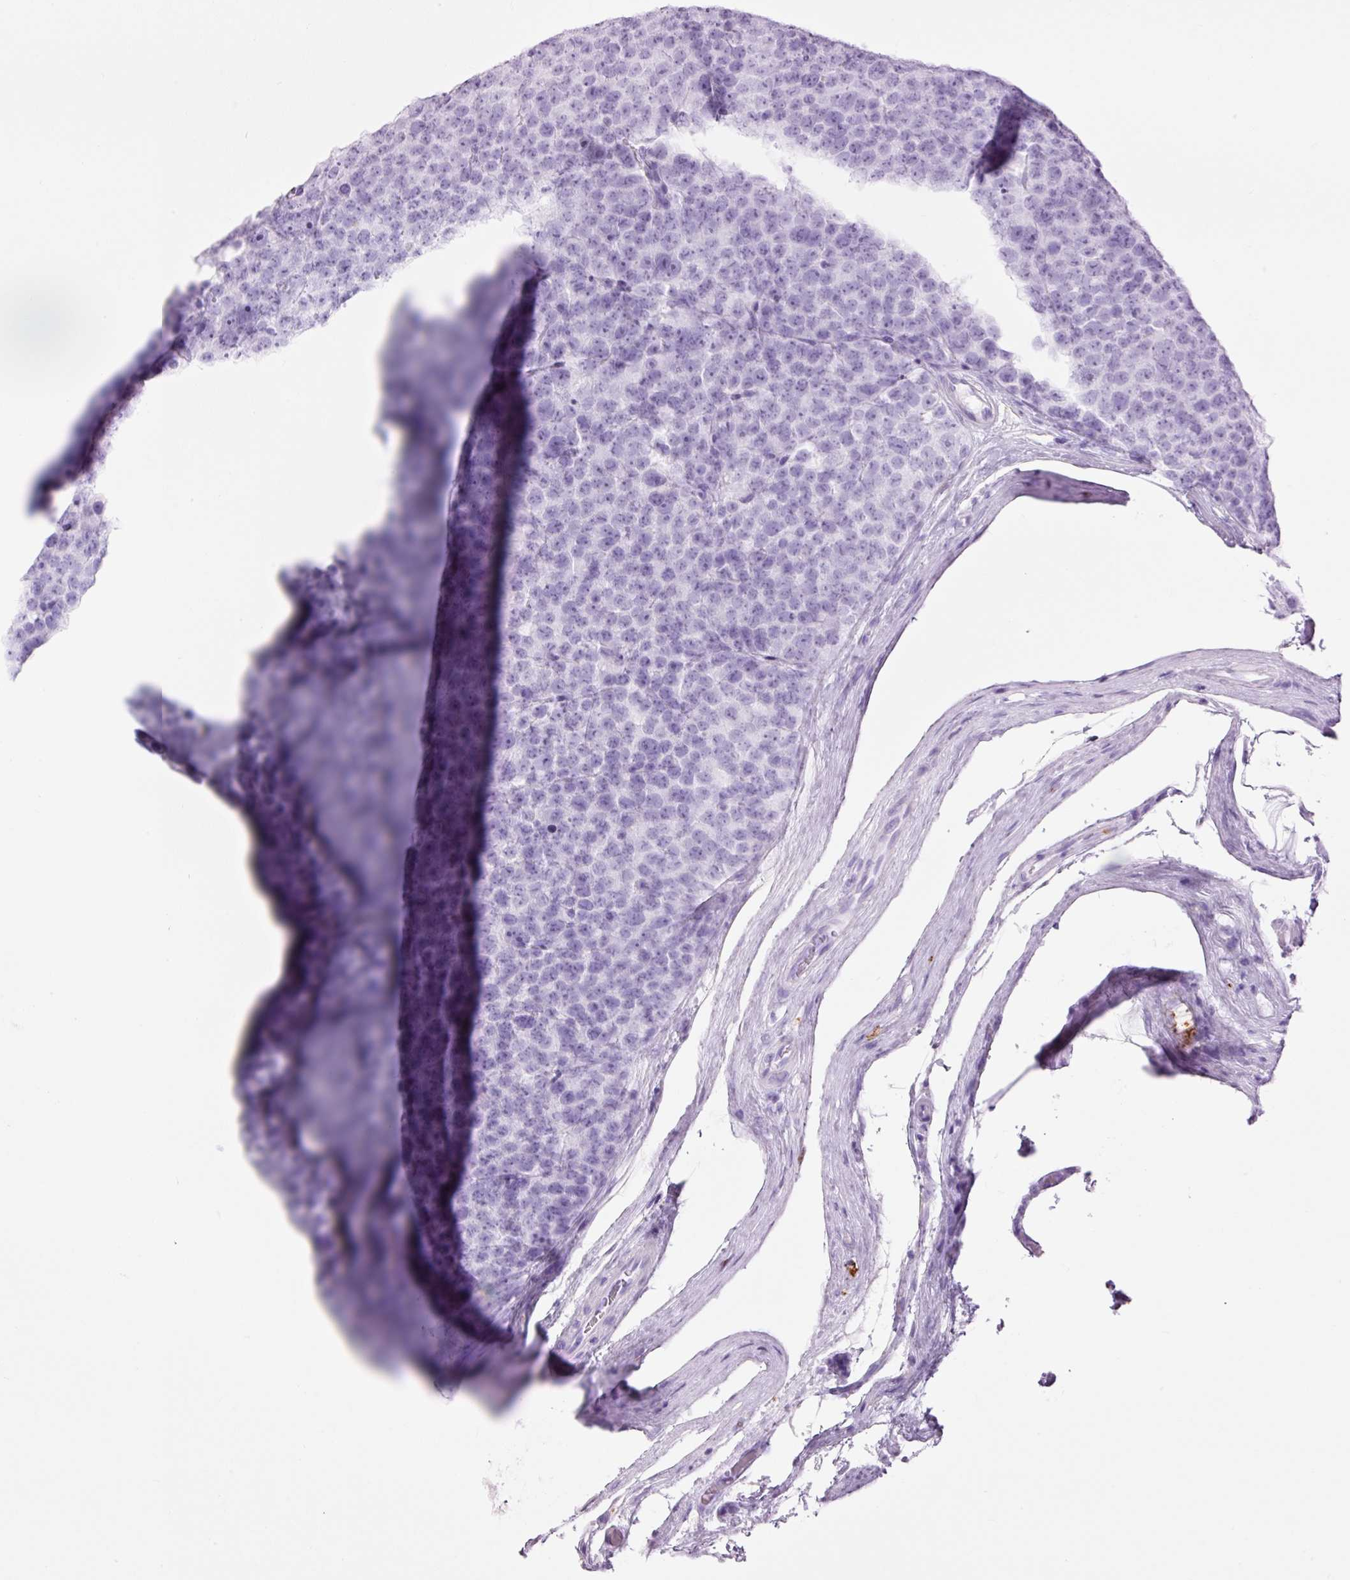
{"staining": {"intensity": "negative", "quantity": "none", "location": "none"}, "tissue": "testis cancer", "cell_type": "Tumor cells", "image_type": "cancer", "snomed": [{"axis": "morphology", "description": "Seminoma, NOS"}, {"axis": "topography", "description": "Testis"}], "caption": "Protein analysis of testis cancer (seminoma) shows no significant expression in tumor cells.", "gene": "LYZ", "patient": {"sex": "male", "age": 71}}